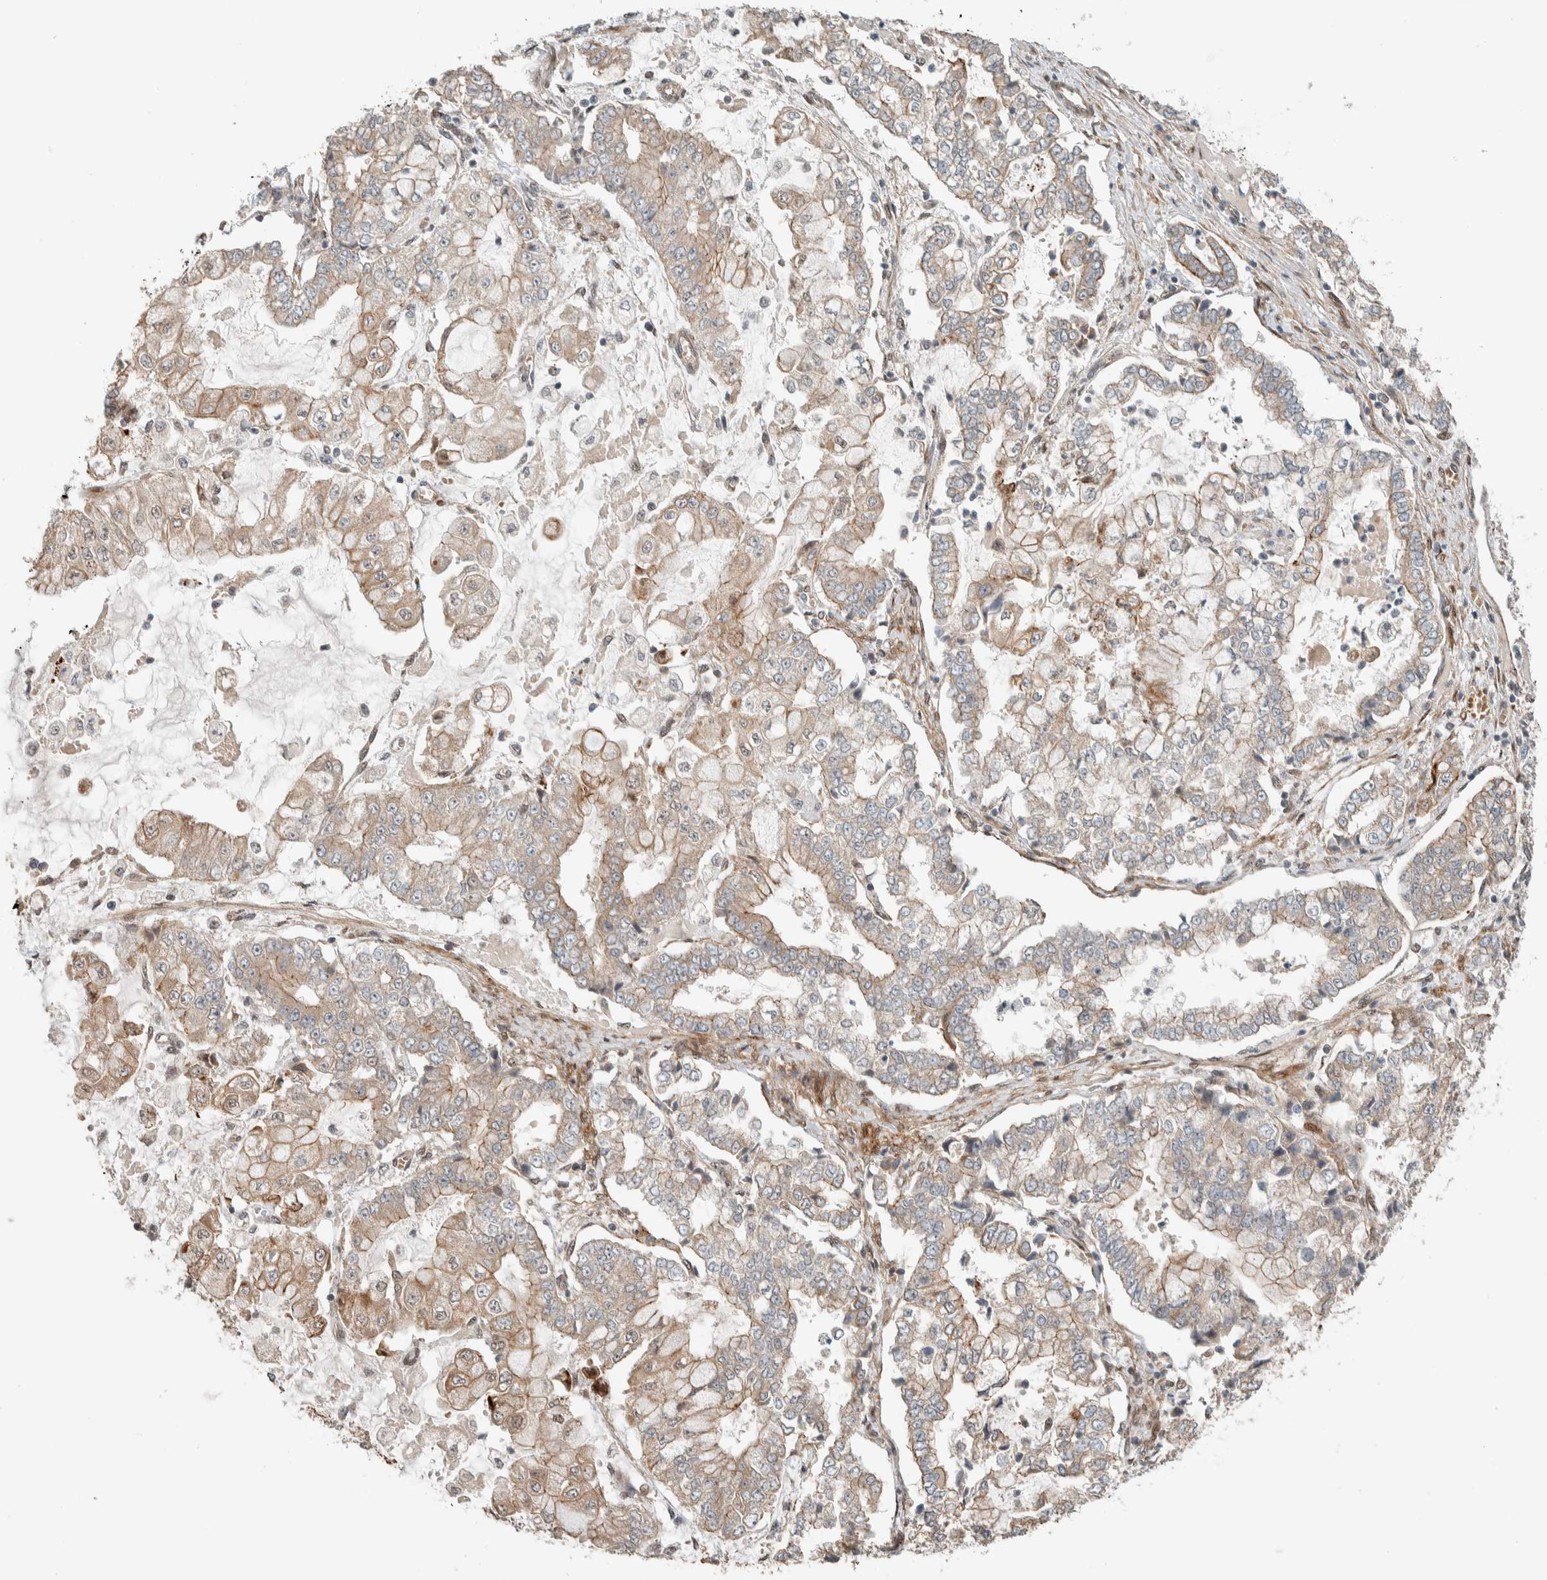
{"staining": {"intensity": "weak", "quantity": ">75%", "location": "cytoplasmic/membranous"}, "tissue": "stomach cancer", "cell_type": "Tumor cells", "image_type": "cancer", "snomed": [{"axis": "morphology", "description": "Adenocarcinoma, NOS"}, {"axis": "topography", "description": "Stomach"}], "caption": "Adenocarcinoma (stomach) stained with a protein marker reveals weak staining in tumor cells.", "gene": "STXBP4", "patient": {"sex": "male", "age": 76}}